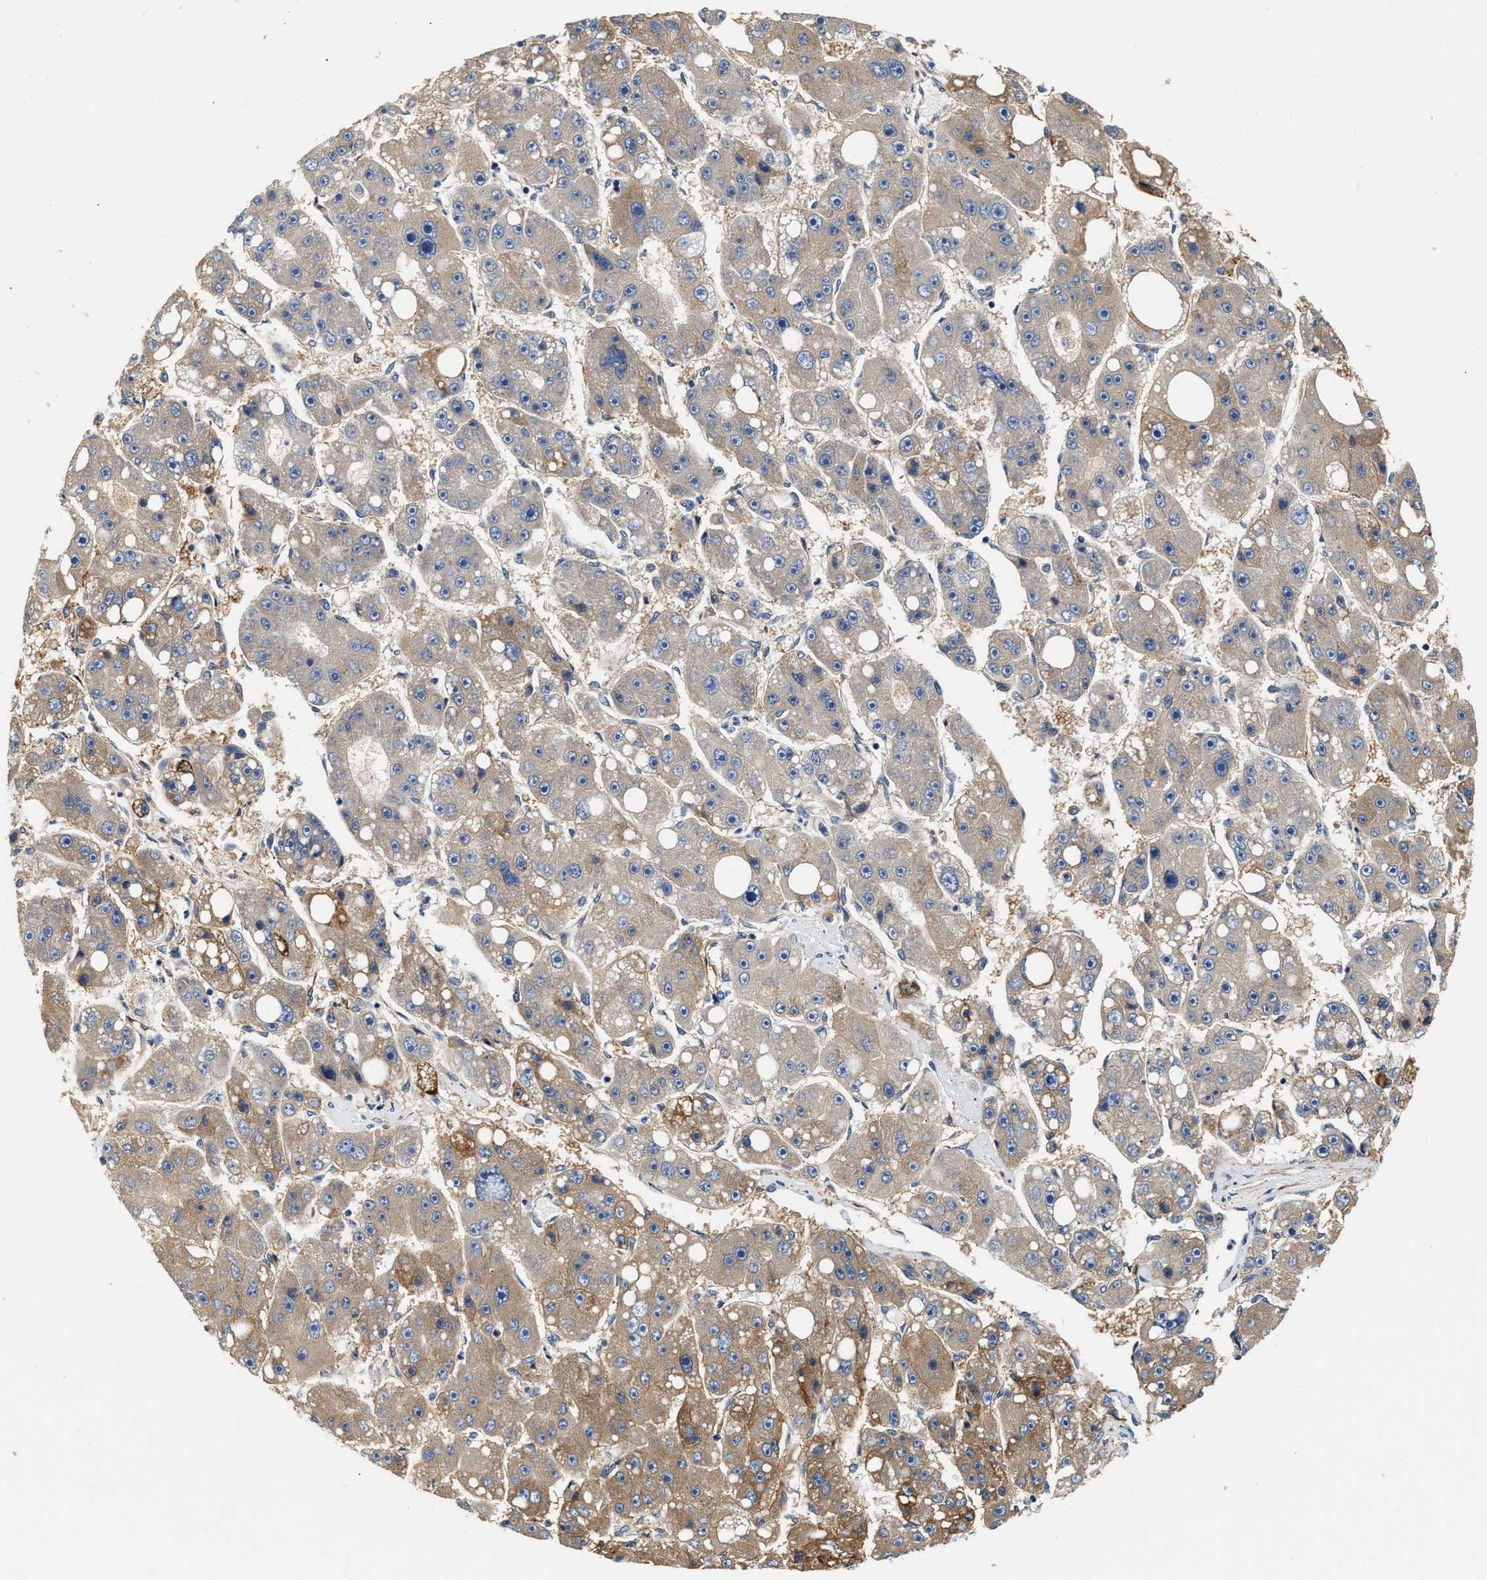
{"staining": {"intensity": "weak", "quantity": "<25%", "location": "cytoplasmic/membranous"}, "tissue": "liver cancer", "cell_type": "Tumor cells", "image_type": "cancer", "snomed": [{"axis": "morphology", "description": "Carcinoma, Hepatocellular, NOS"}, {"axis": "topography", "description": "Liver"}], "caption": "There is no significant staining in tumor cells of hepatocellular carcinoma (liver).", "gene": "IFT74", "patient": {"sex": "female", "age": 61}}